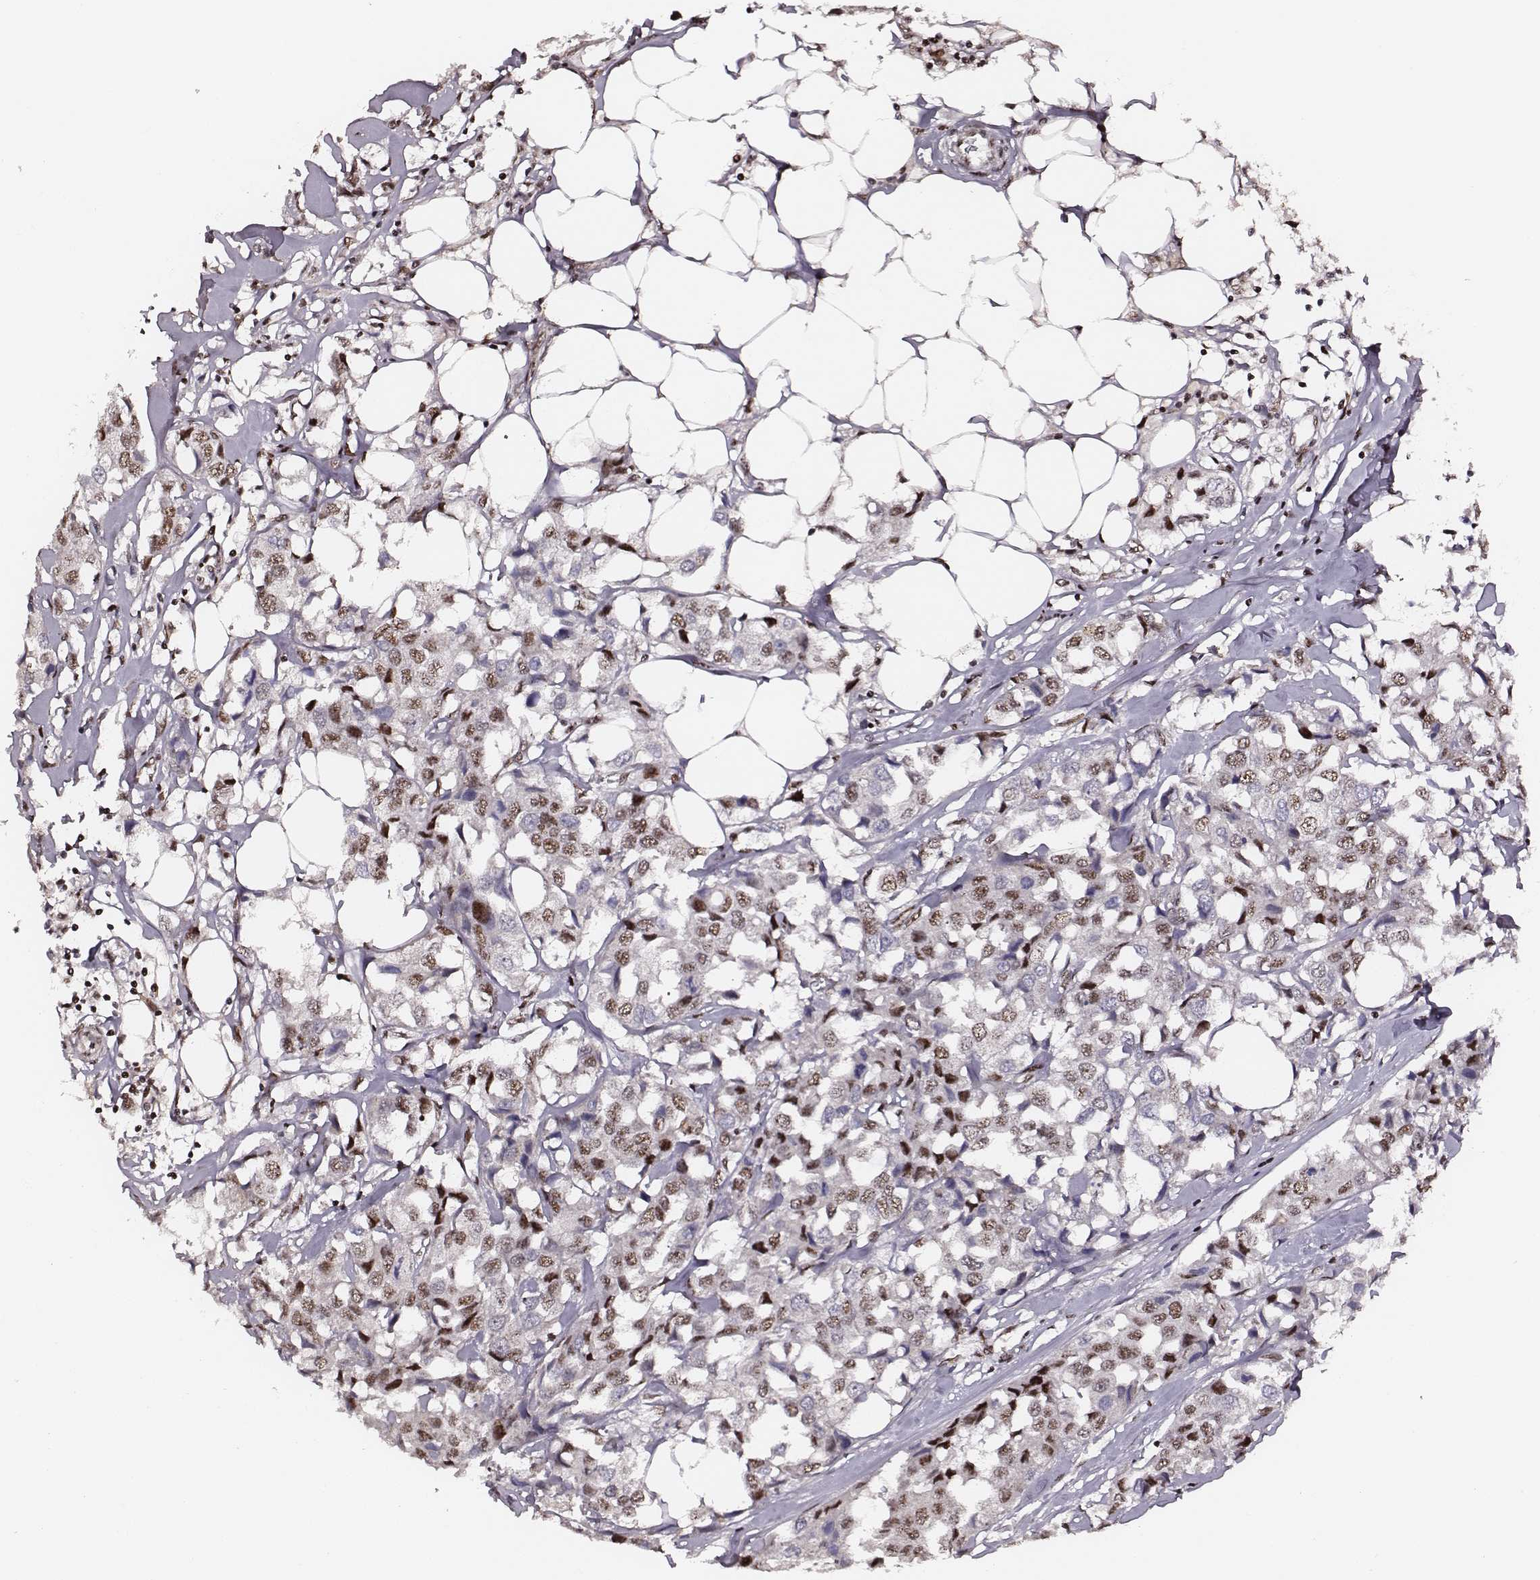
{"staining": {"intensity": "moderate", "quantity": ">75%", "location": "nuclear"}, "tissue": "breast cancer", "cell_type": "Tumor cells", "image_type": "cancer", "snomed": [{"axis": "morphology", "description": "Duct carcinoma"}, {"axis": "topography", "description": "Breast"}], "caption": "A micrograph showing moderate nuclear expression in approximately >75% of tumor cells in infiltrating ductal carcinoma (breast), as visualized by brown immunohistochemical staining.", "gene": "PPARA", "patient": {"sex": "female", "age": 80}}